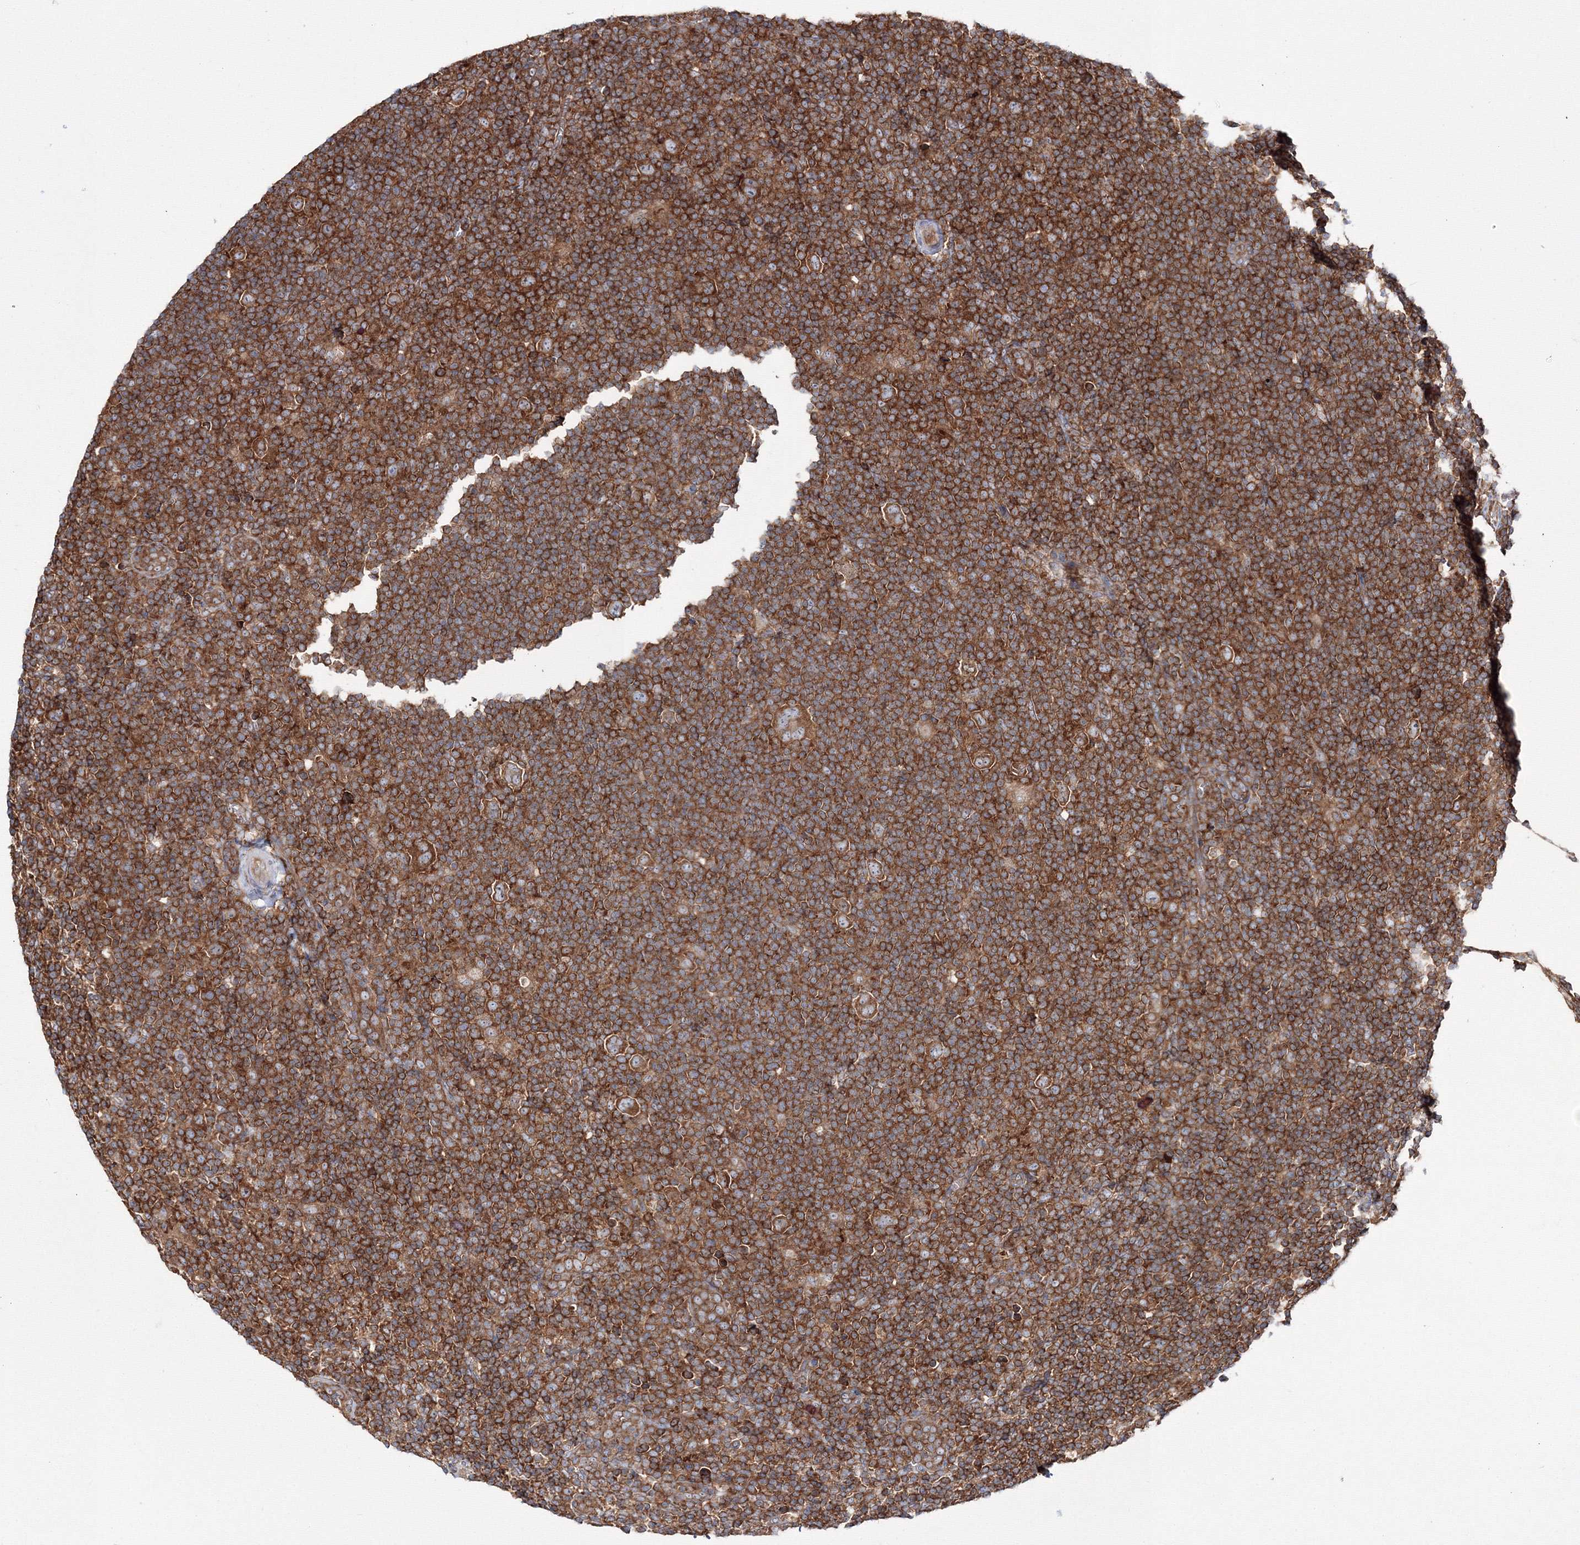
{"staining": {"intensity": "strong", "quantity": ">75%", "location": "cytoplasmic/membranous"}, "tissue": "lymphoma", "cell_type": "Tumor cells", "image_type": "cancer", "snomed": [{"axis": "morphology", "description": "Hodgkin's disease, NOS"}, {"axis": "topography", "description": "Lymph node"}], "caption": "The photomicrograph demonstrates staining of lymphoma, revealing strong cytoplasmic/membranous protein expression (brown color) within tumor cells.", "gene": "HARS1", "patient": {"sex": "female", "age": 57}}